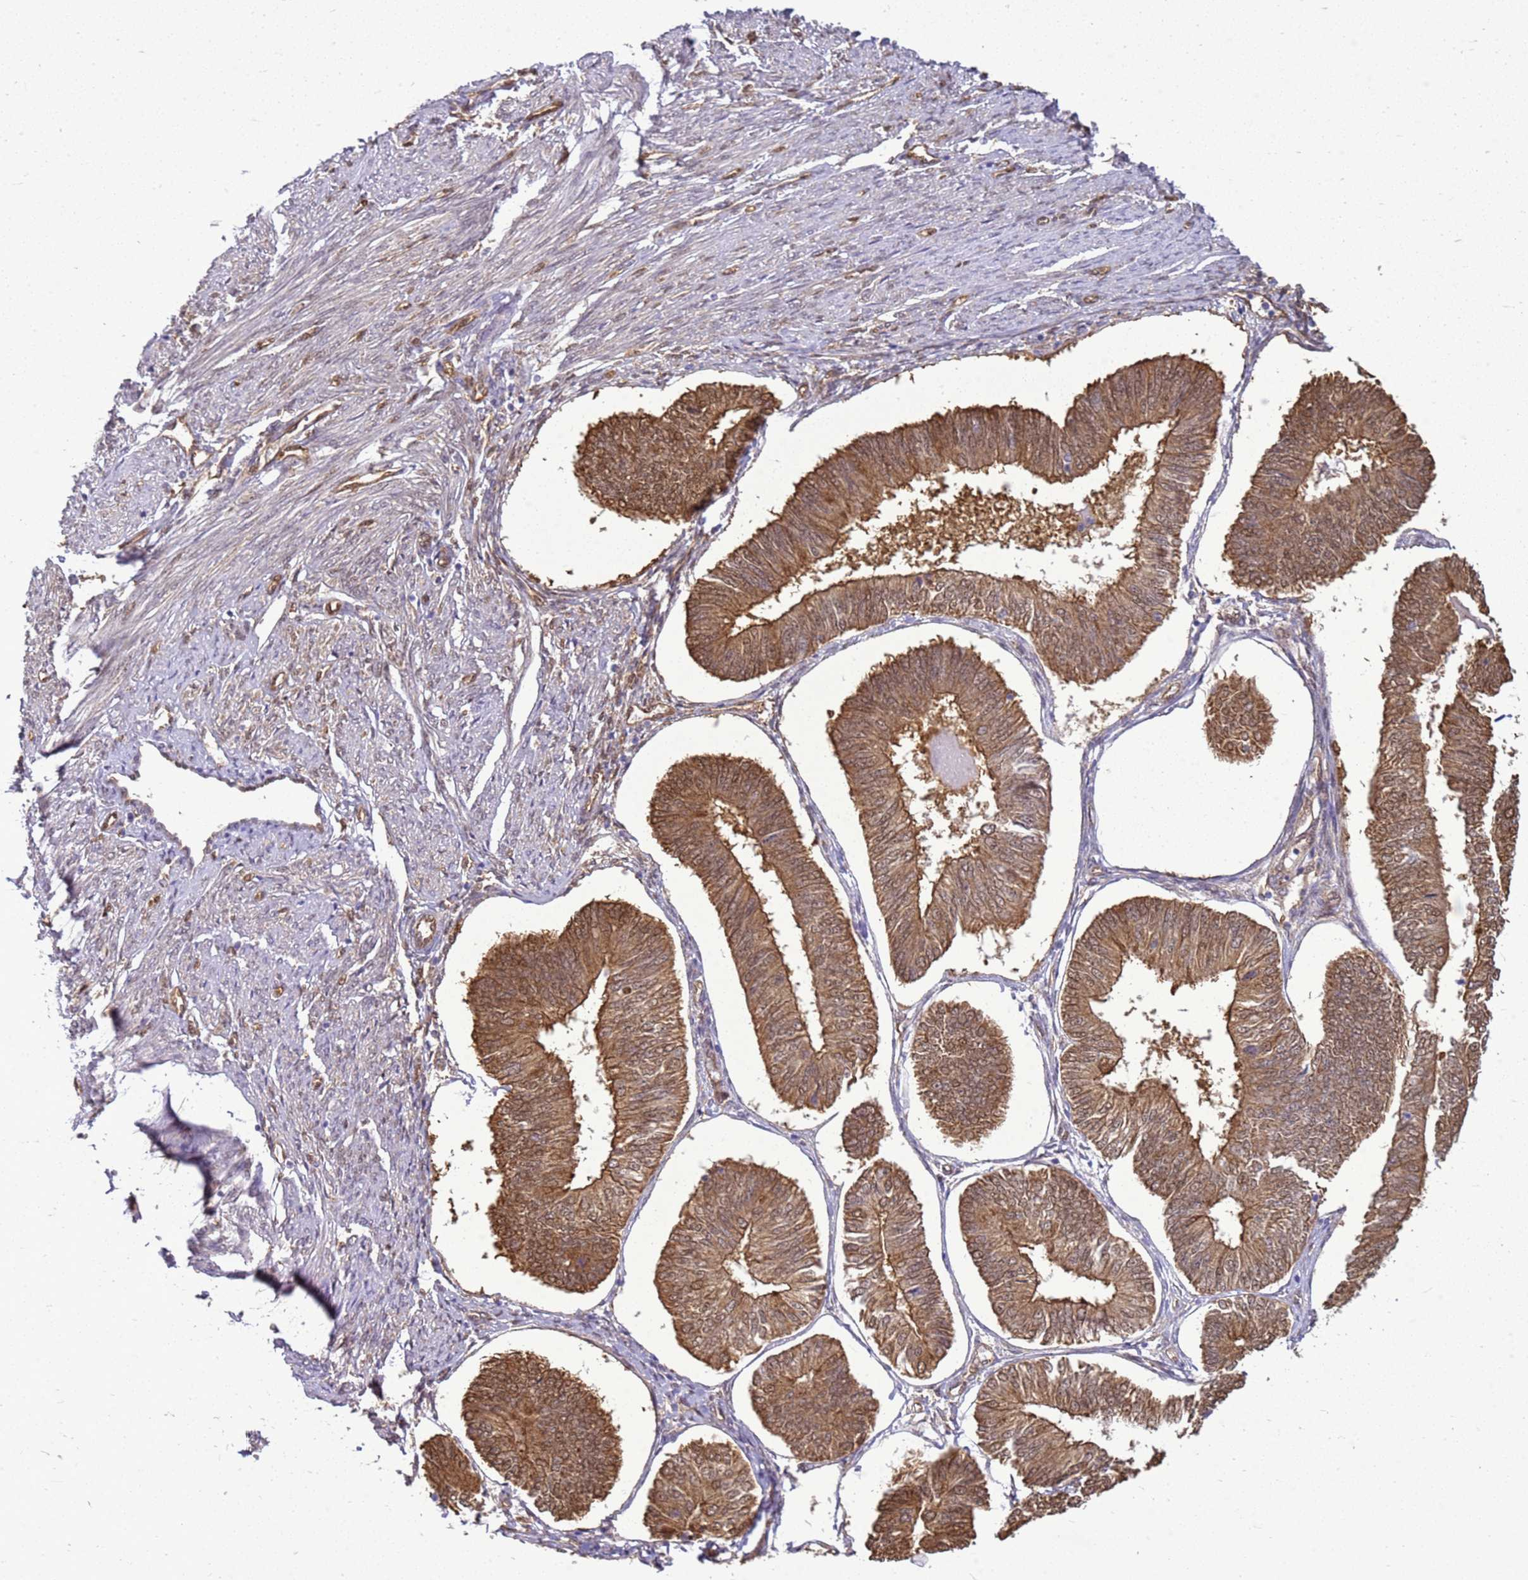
{"staining": {"intensity": "moderate", "quantity": ">75%", "location": "cytoplasmic/membranous"}, "tissue": "endometrial cancer", "cell_type": "Tumor cells", "image_type": "cancer", "snomed": [{"axis": "morphology", "description": "Adenocarcinoma, NOS"}, {"axis": "topography", "description": "Endometrium"}], "caption": "Moderate cytoplasmic/membranous protein staining is seen in approximately >75% of tumor cells in adenocarcinoma (endometrial).", "gene": "YWHAE", "patient": {"sex": "female", "age": 58}}